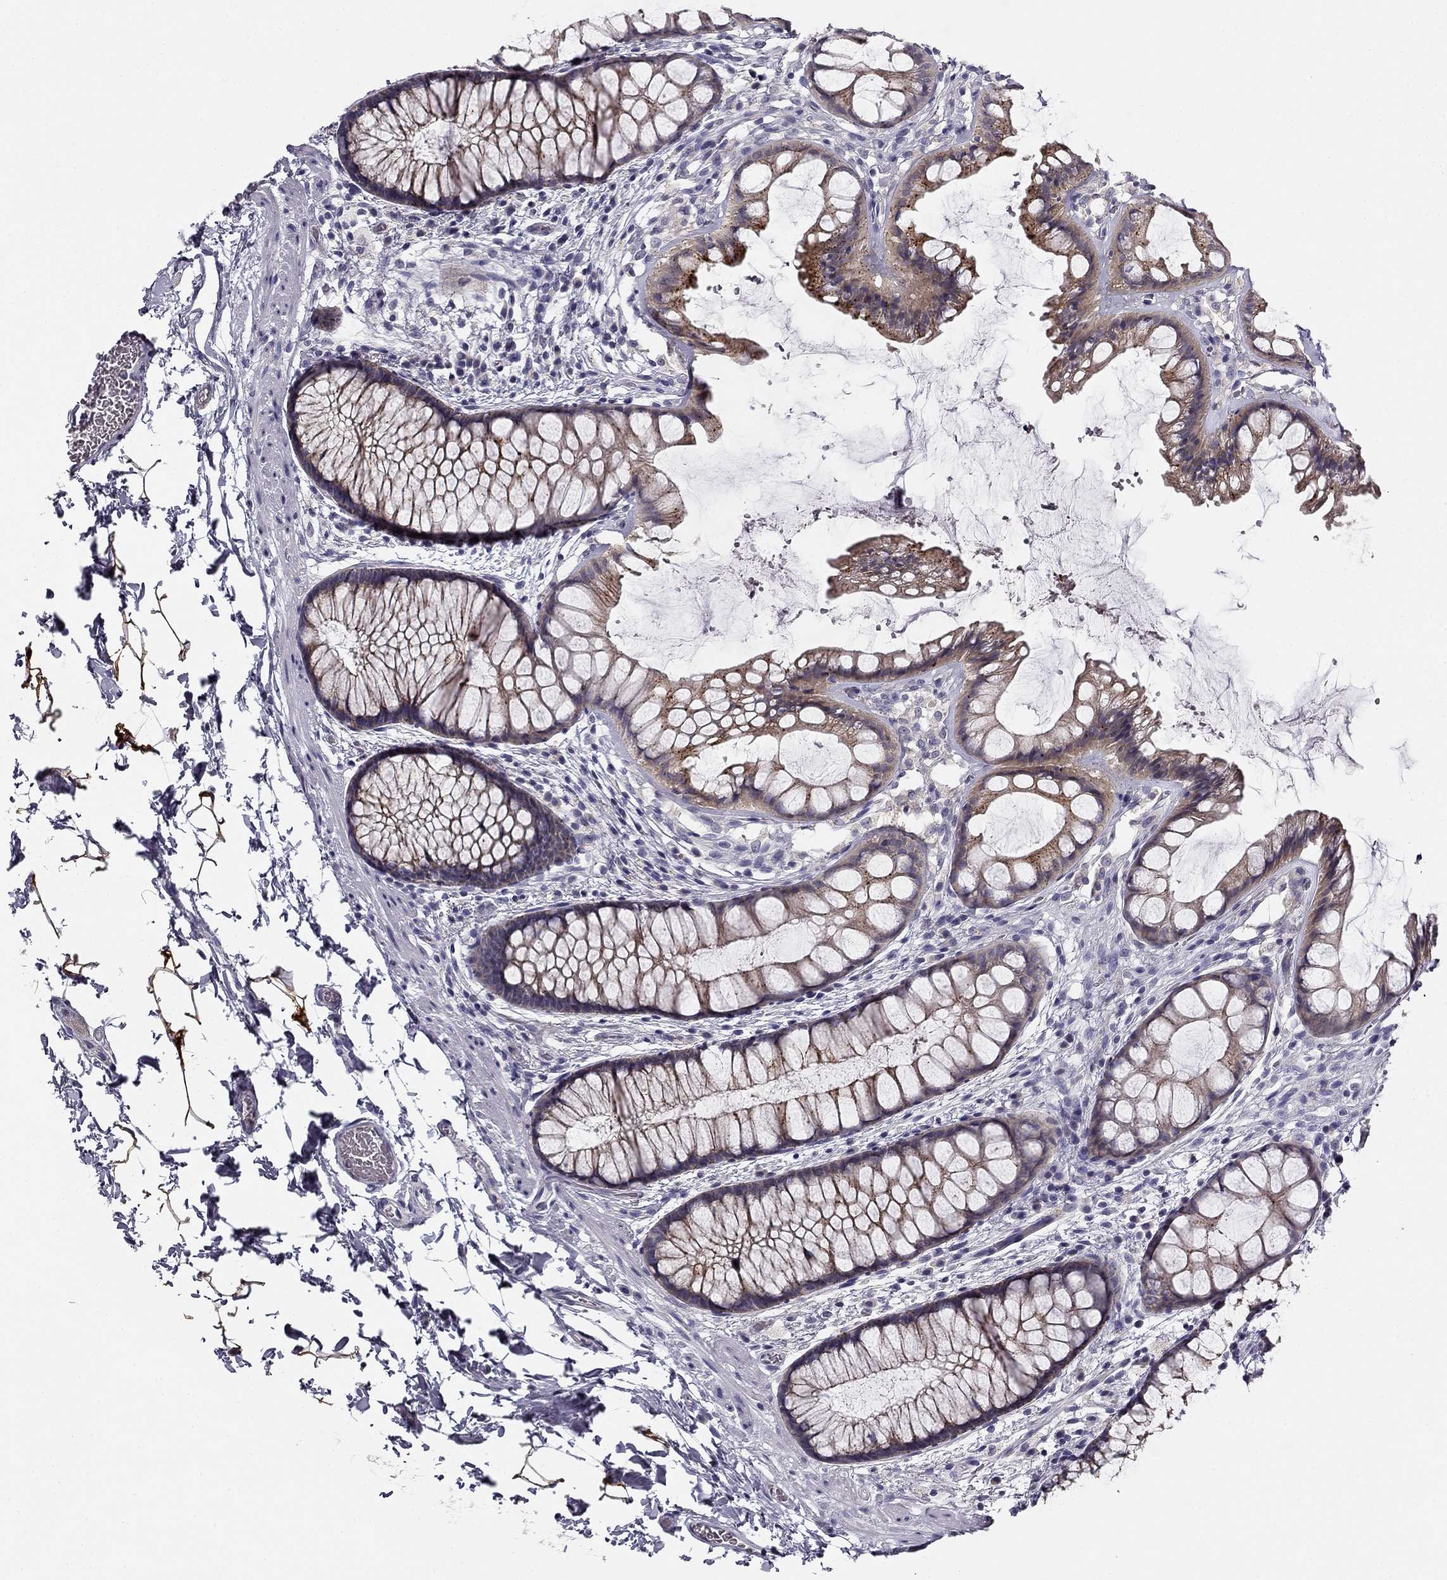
{"staining": {"intensity": "strong", "quantity": "25%-75%", "location": "cytoplasmic/membranous"}, "tissue": "rectum", "cell_type": "Glandular cells", "image_type": "normal", "snomed": [{"axis": "morphology", "description": "Normal tissue, NOS"}, {"axis": "topography", "description": "Rectum"}], "caption": "The histopathology image reveals a brown stain indicating the presence of a protein in the cytoplasmic/membranous of glandular cells in rectum. The protein is stained brown, and the nuclei are stained in blue (DAB IHC with brightfield microscopy, high magnification).", "gene": "CNR1", "patient": {"sex": "female", "age": 62}}